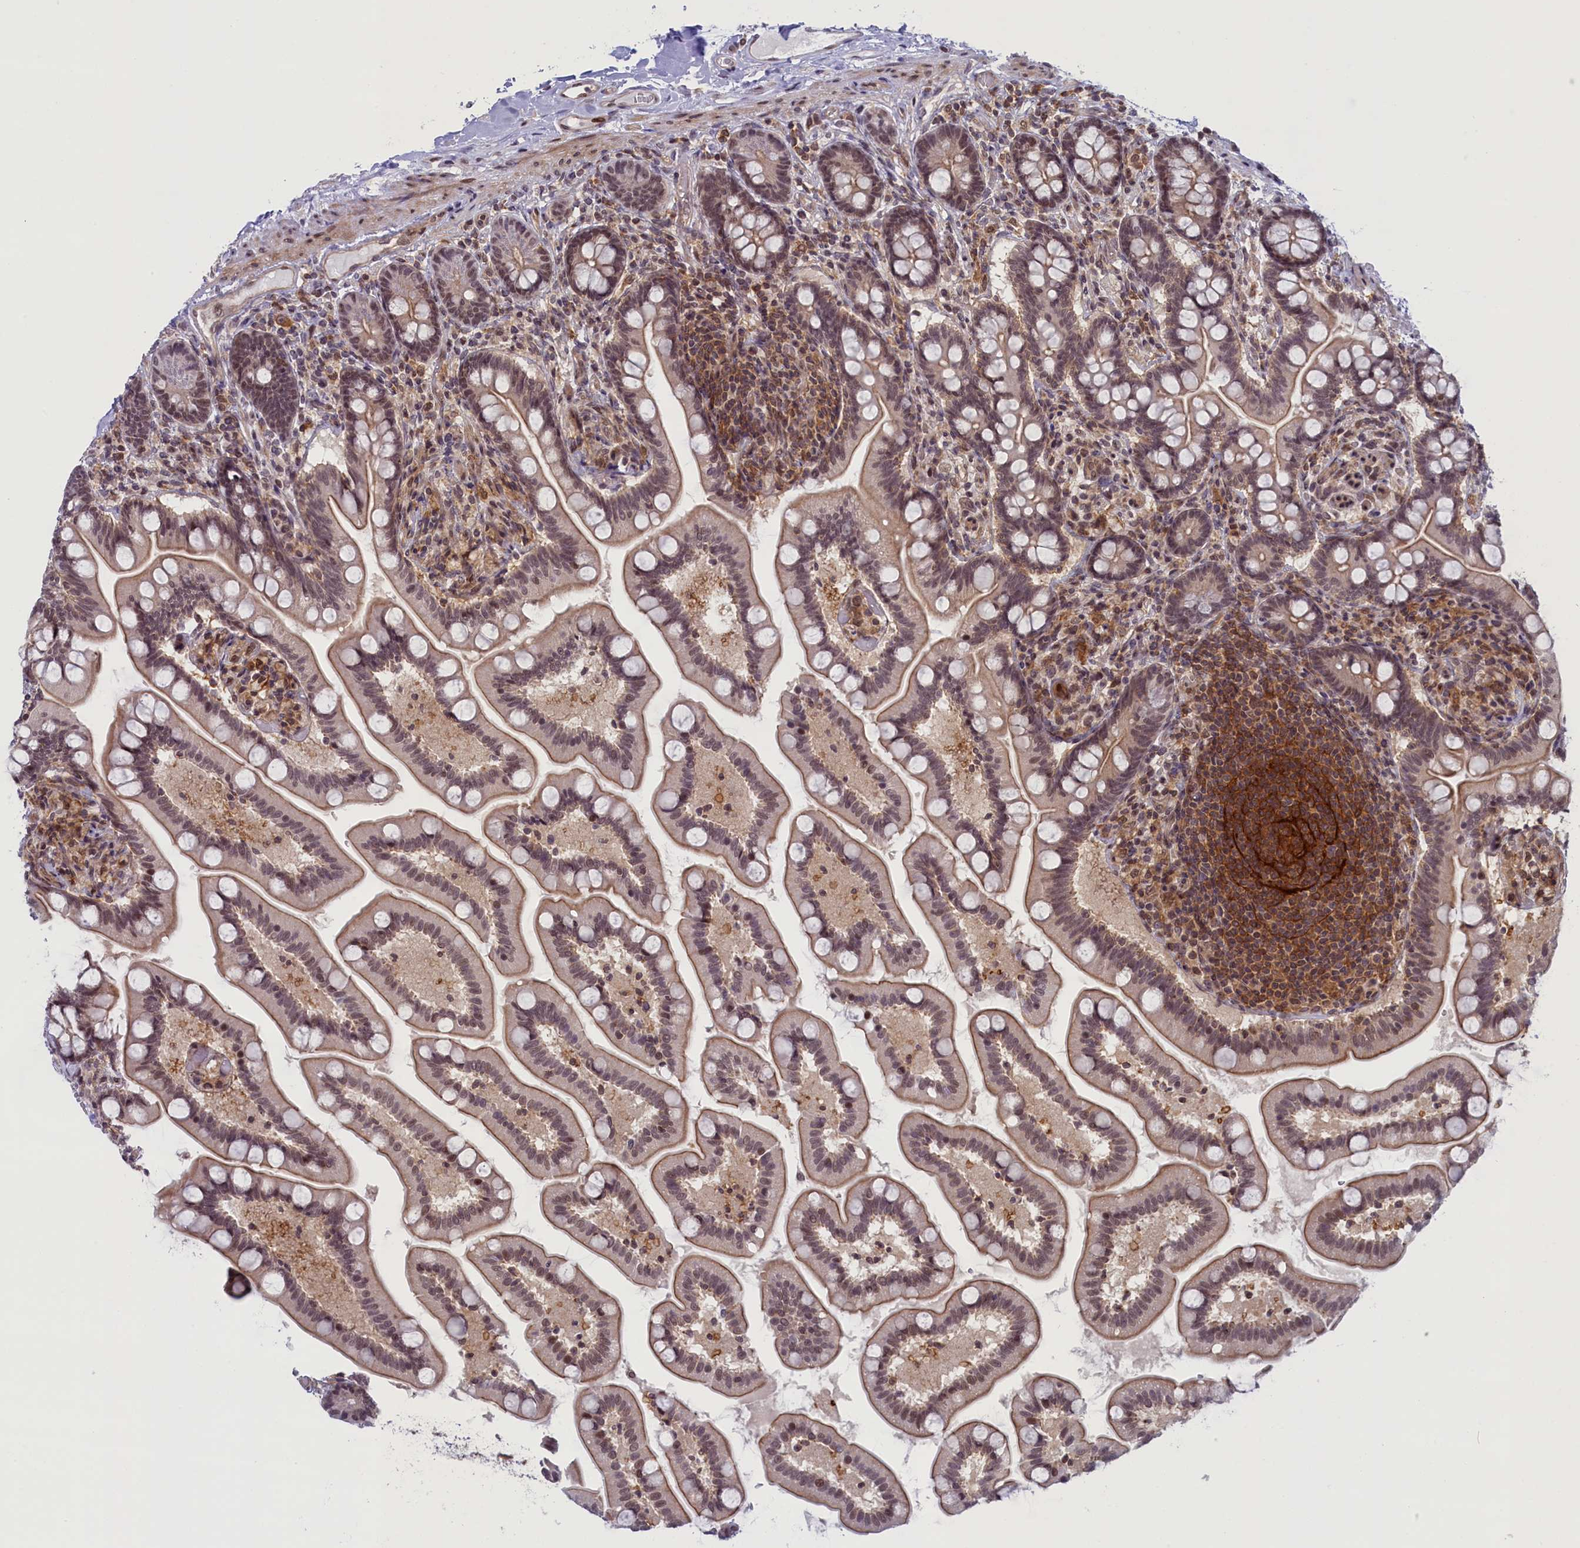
{"staining": {"intensity": "moderate", "quantity": ">75%", "location": "cytoplasmic/membranous,nuclear"}, "tissue": "small intestine", "cell_type": "Glandular cells", "image_type": "normal", "snomed": [{"axis": "morphology", "description": "Normal tissue, NOS"}, {"axis": "topography", "description": "Small intestine"}], "caption": "Glandular cells reveal moderate cytoplasmic/membranous,nuclear staining in about >75% of cells in normal small intestine. Using DAB (brown) and hematoxylin (blue) stains, captured at high magnification using brightfield microscopy.", "gene": "FCHO1", "patient": {"sex": "female", "age": 64}}